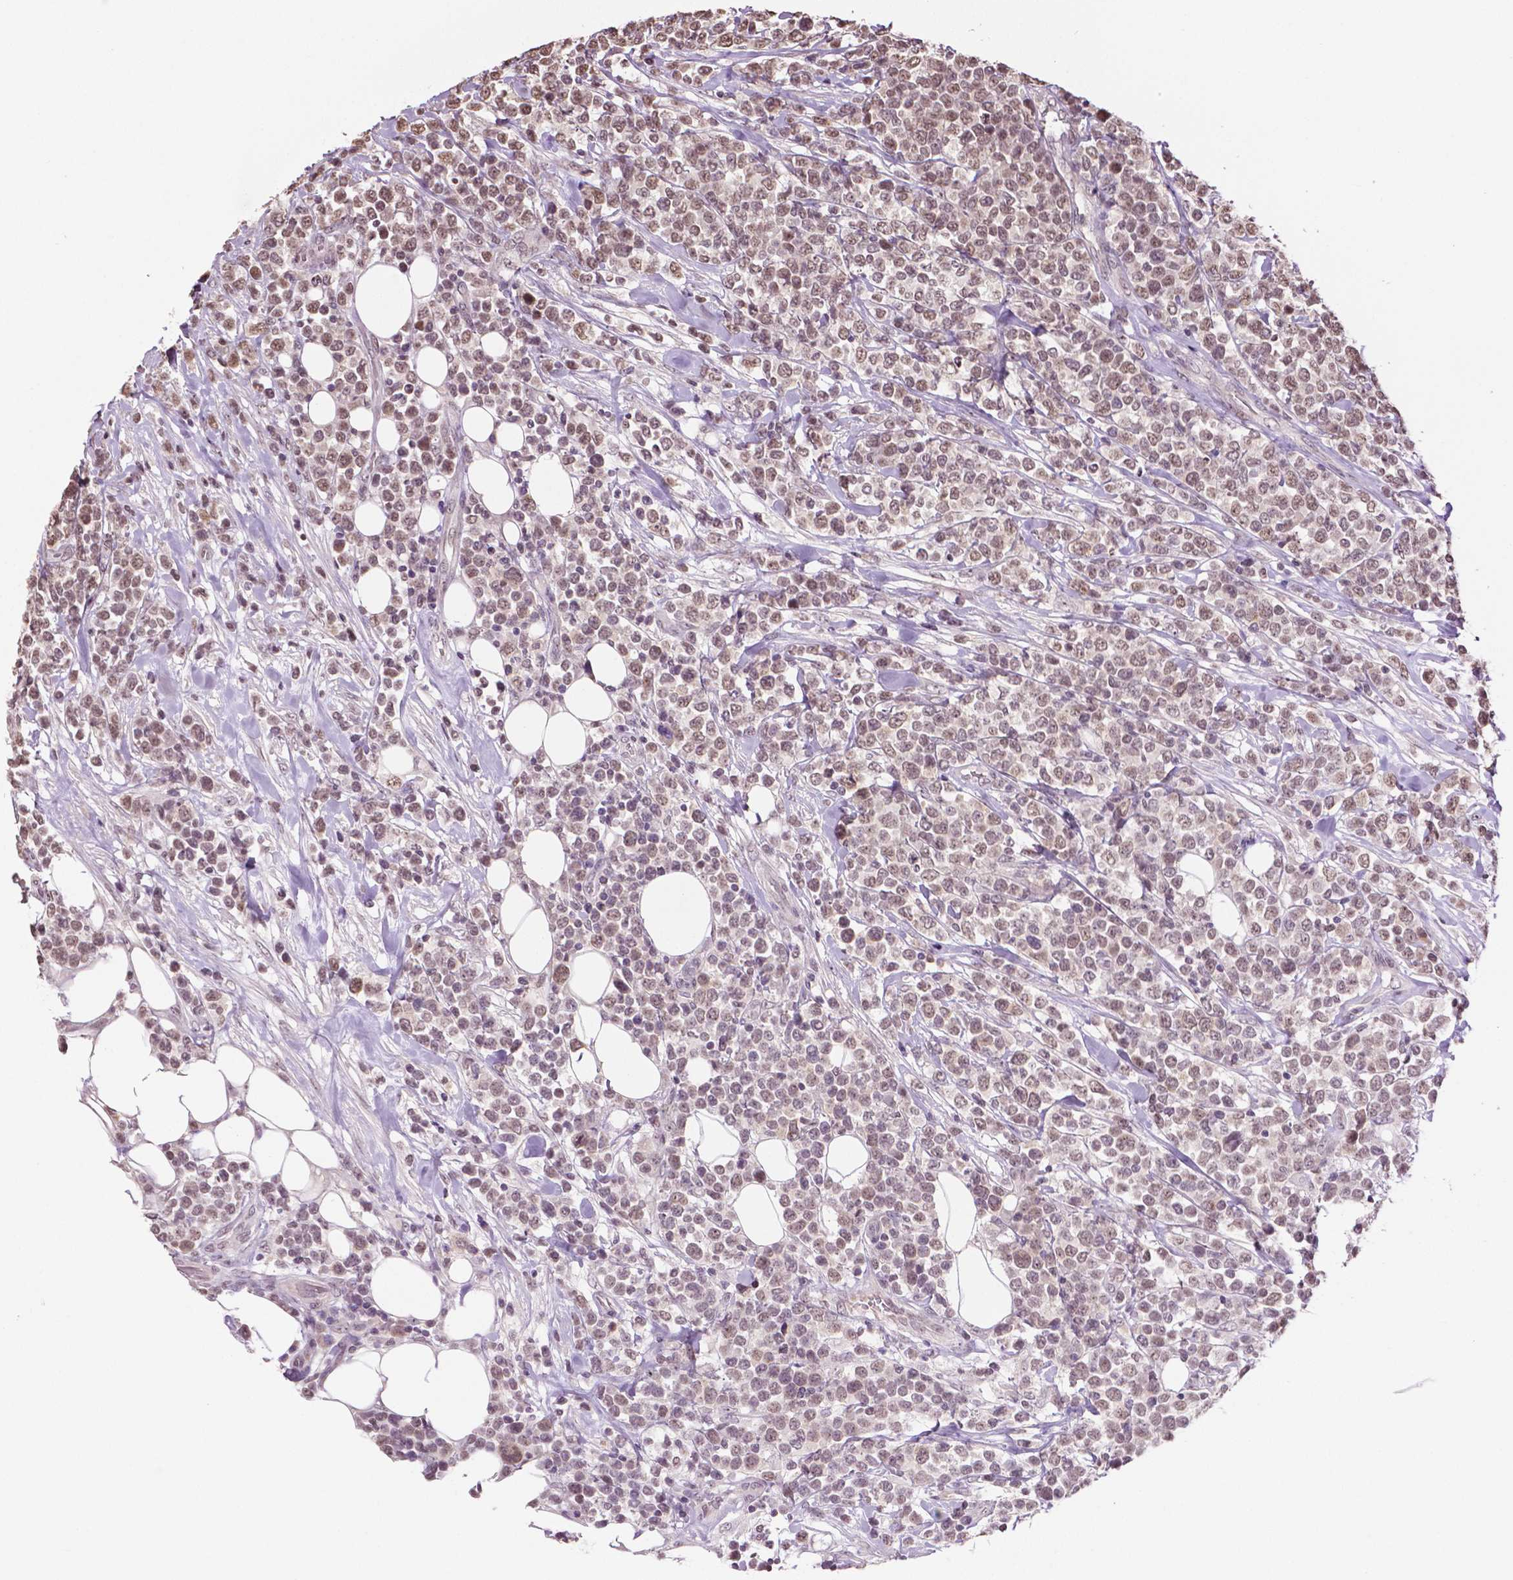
{"staining": {"intensity": "moderate", "quantity": ">75%", "location": "nuclear"}, "tissue": "lymphoma", "cell_type": "Tumor cells", "image_type": "cancer", "snomed": [{"axis": "morphology", "description": "Malignant lymphoma, non-Hodgkin's type, High grade"}, {"axis": "topography", "description": "Soft tissue"}], "caption": "Protein expression analysis of human lymphoma reveals moderate nuclear expression in about >75% of tumor cells.", "gene": "DEK", "patient": {"sex": "female", "age": 56}}